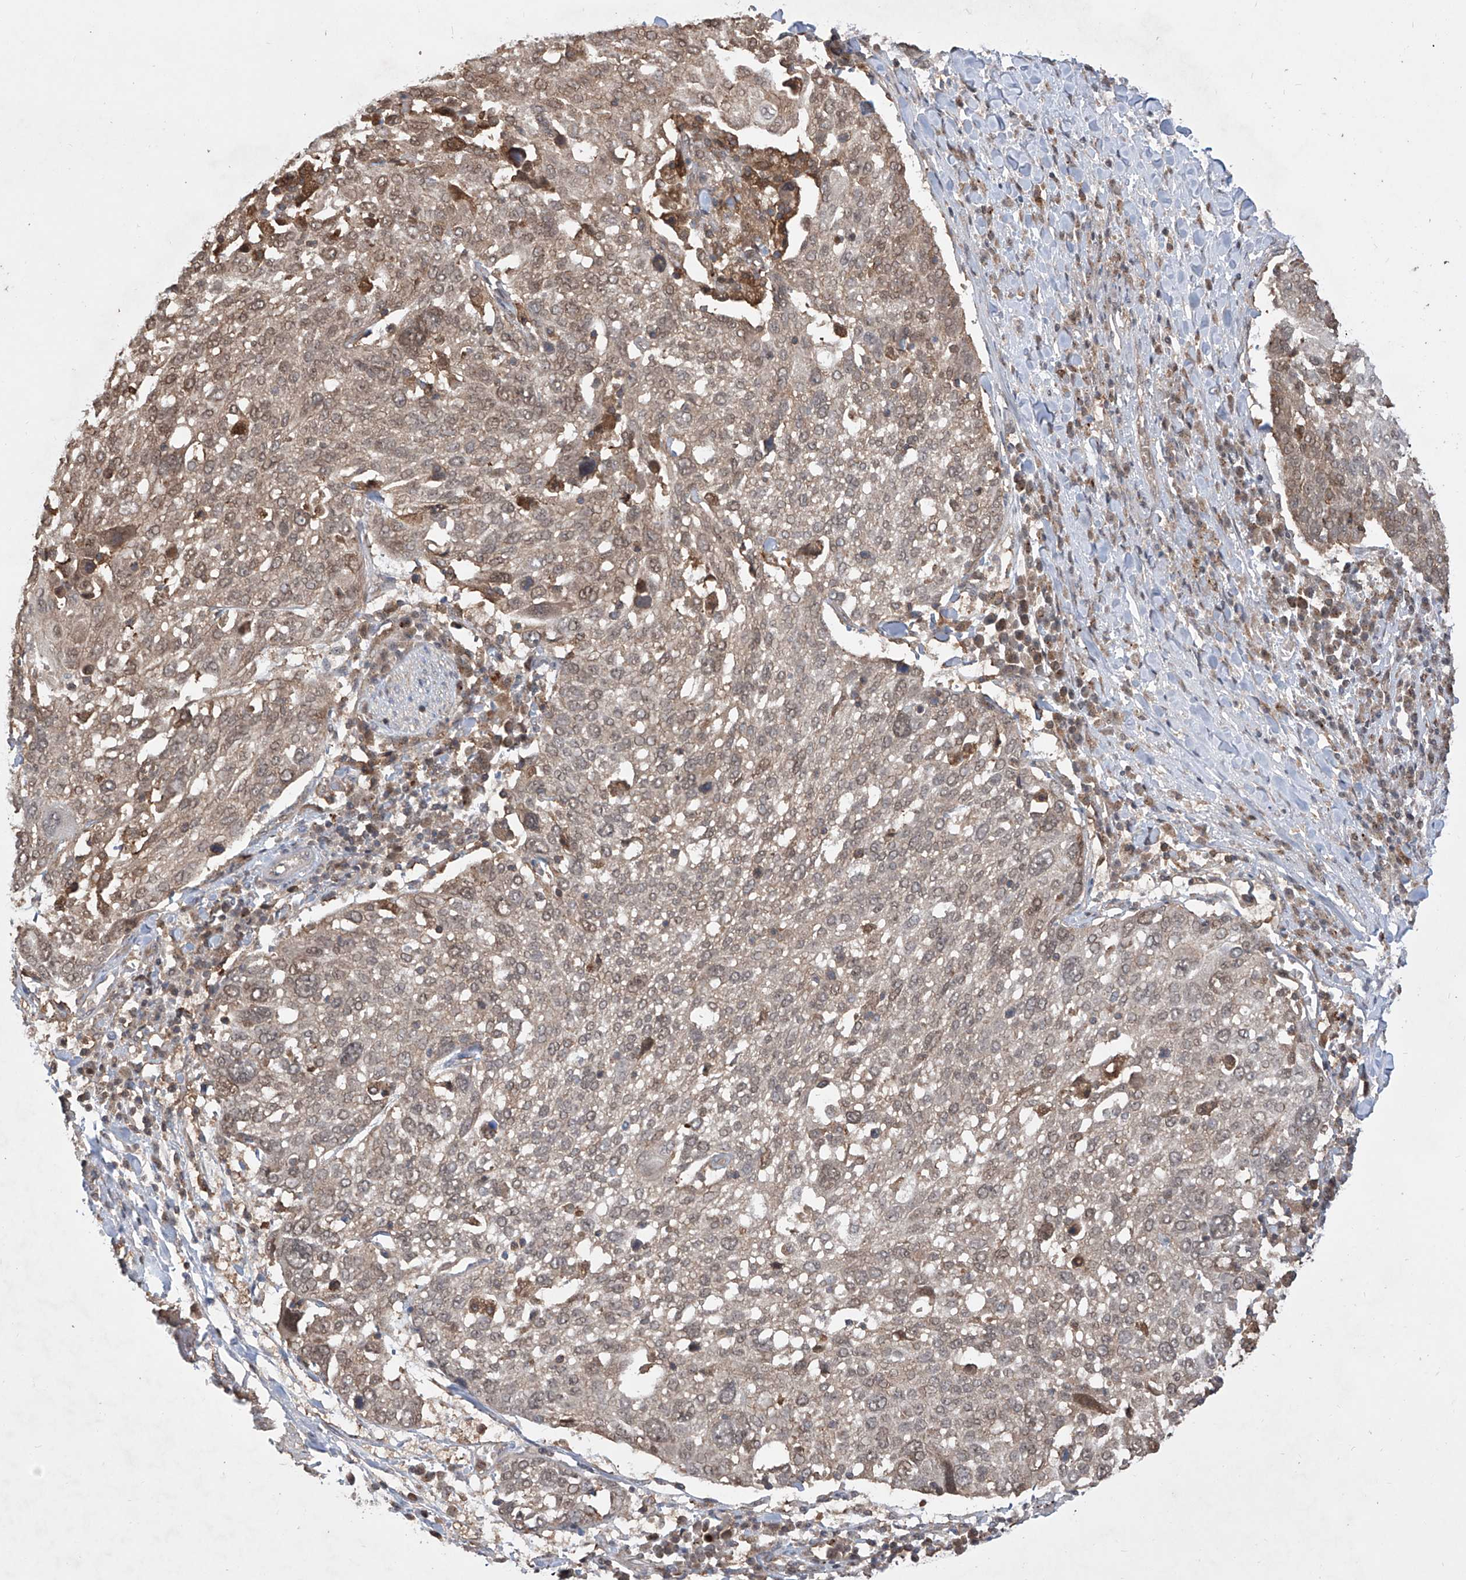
{"staining": {"intensity": "weak", "quantity": "<25%", "location": "cytoplasmic/membranous"}, "tissue": "lung cancer", "cell_type": "Tumor cells", "image_type": "cancer", "snomed": [{"axis": "morphology", "description": "Squamous cell carcinoma, NOS"}, {"axis": "topography", "description": "Lung"}], "caption": "This is a histopathology image of IHC staining of lung cancer (squamous cell carcinoma), which shows no staining in tumor cells. (Stains: DAB (3,3'-diaminobenzidine) IHC with hematoxylin counter stain, Microscopy: brightfield microscopy at high magnification).", "gene": "HOXC8", "patient": {"sex": "male", "age": 65}}